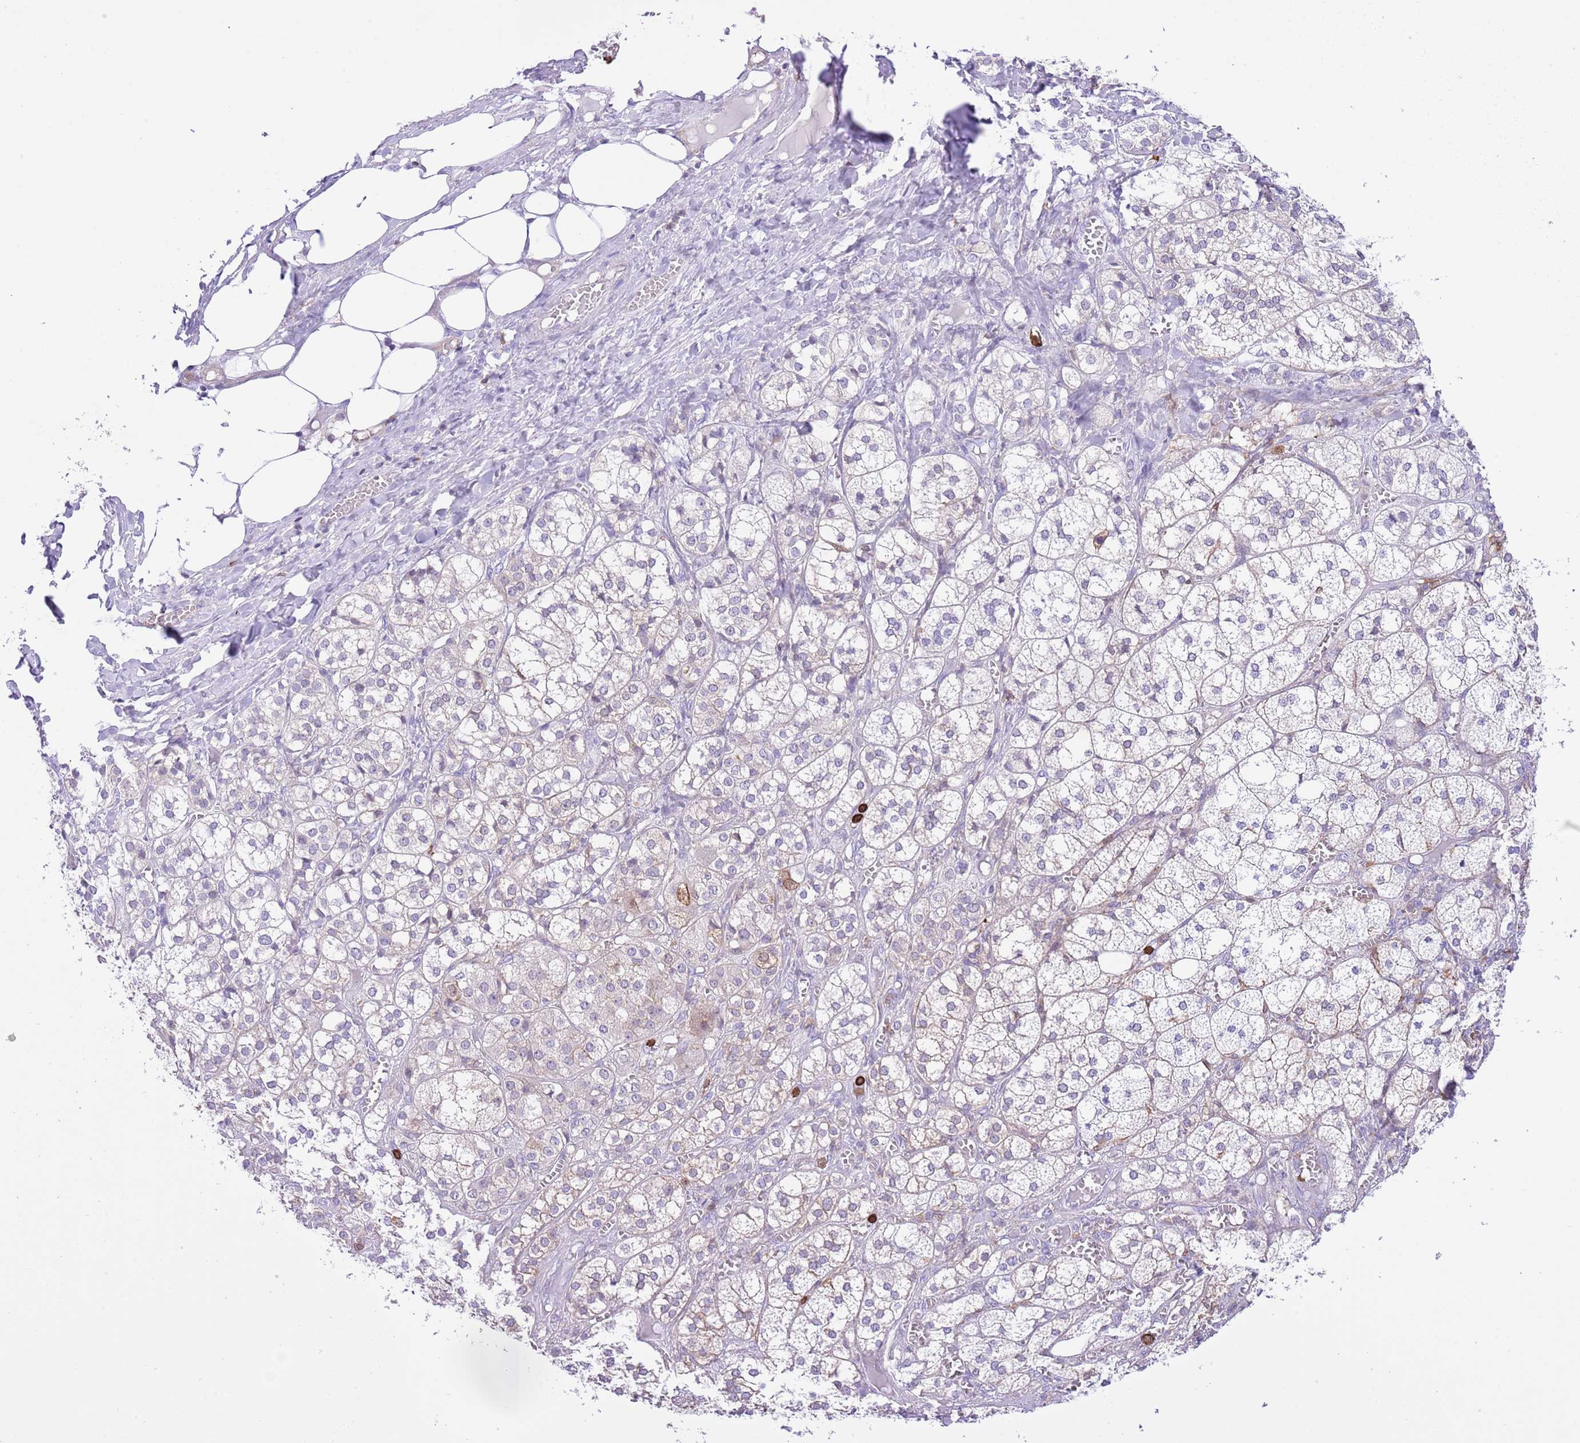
{"staining": {"intensity": "moderate", "quantity": "<25%", "location": "cytoplasmic/membranous"}, "tissue": "adrenal gland", "cell_type": "Glandular cells", "image_type": "normal", "snomed": [{"axis": "morphology", "description": "Normal tissue, NOS"}, {"axis": "topography", "description": "Adrenal gland"}], "caption": "This photomicrograph demonstrates unremarkable adrenal gland stained with IHC to label a protein in brown. The cytoplasmic/membranous of glandular cells show moderate positivity for the protein. Nuclei are counter-stained blue.", "gene": "EFHD2", "patient": {"sex": "female", "age": 61}}